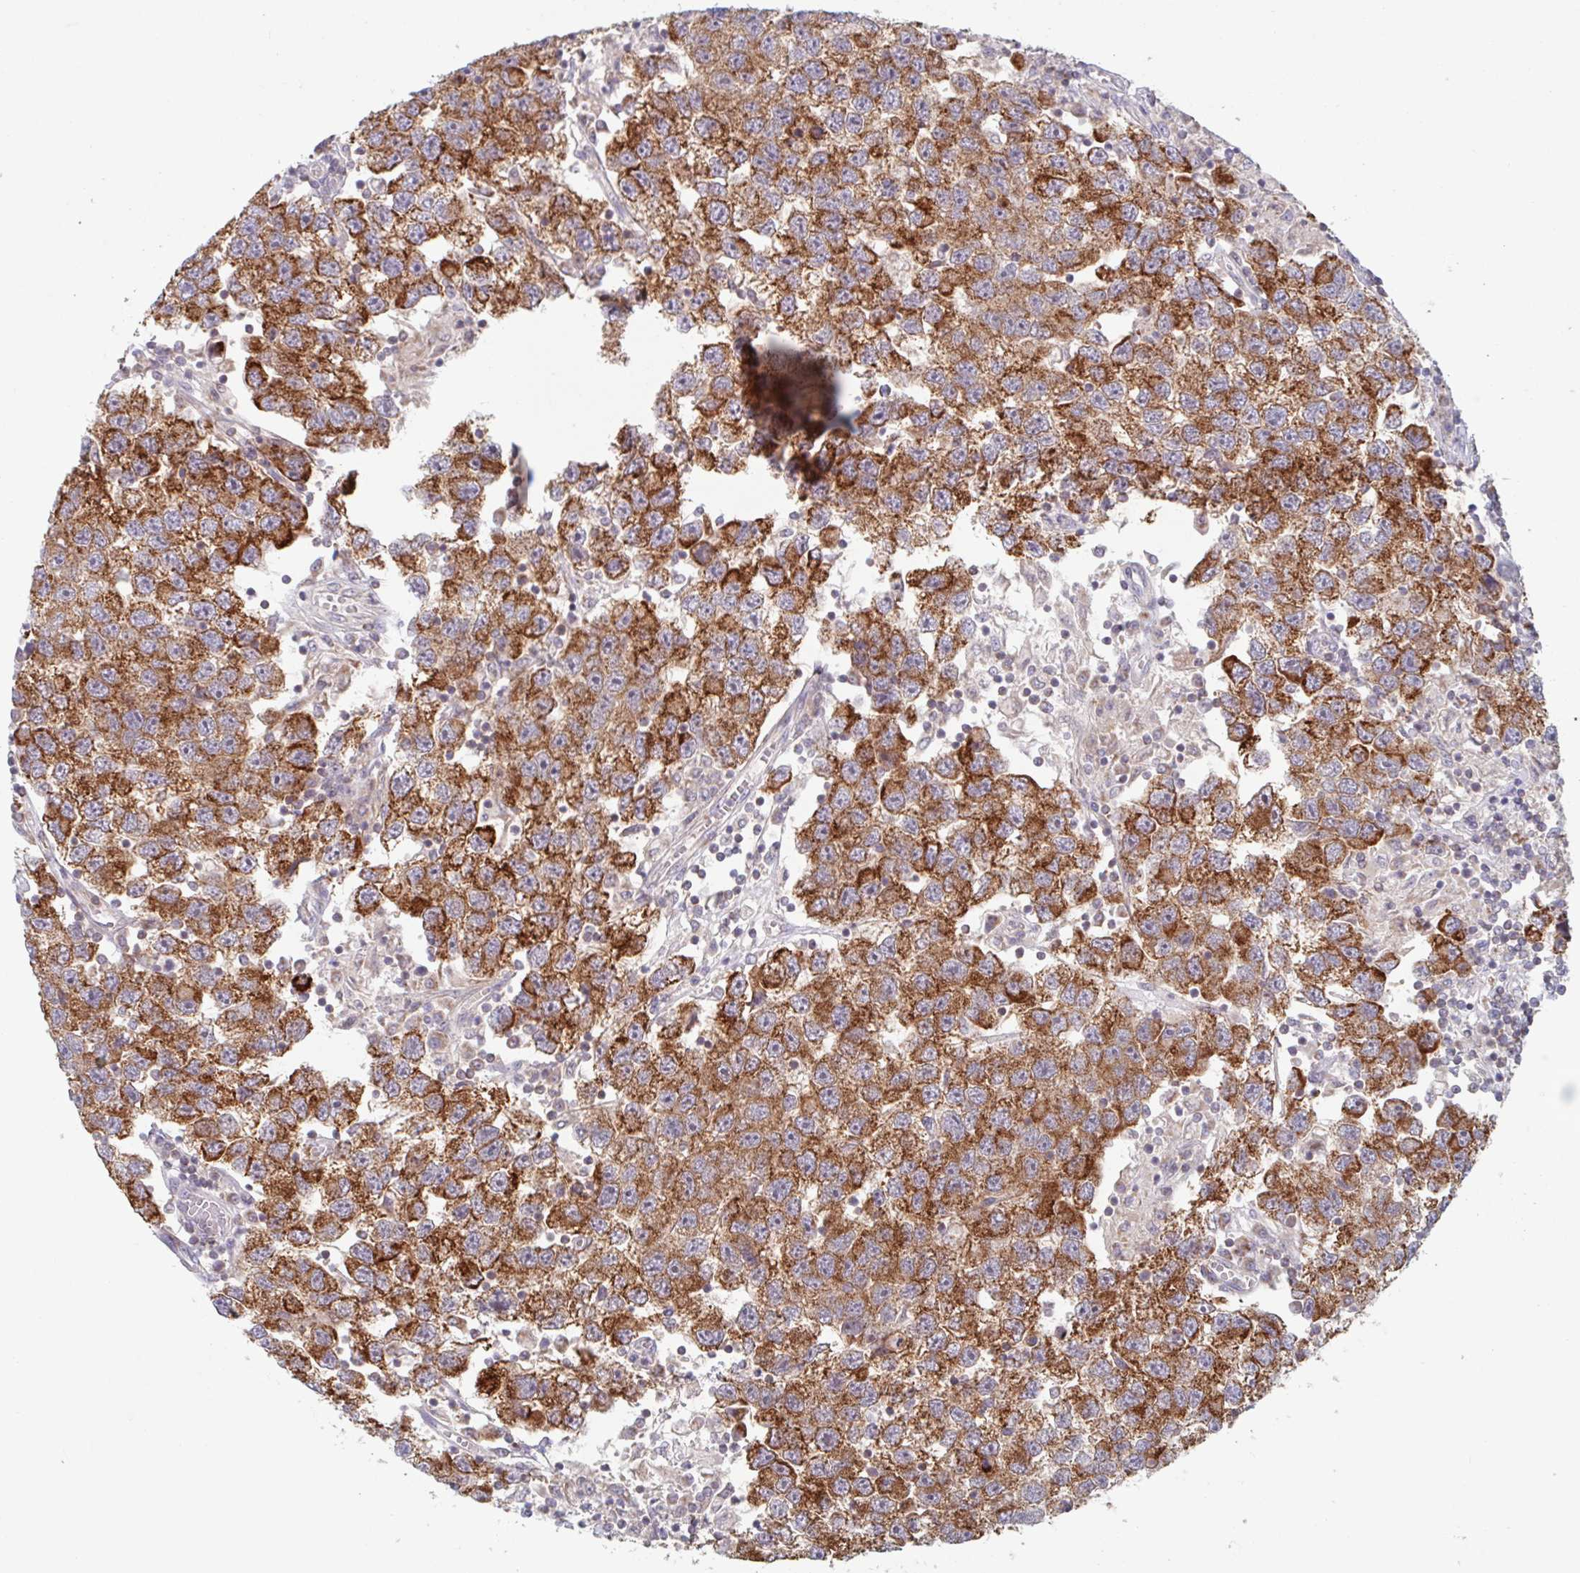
{"staining": {"intensity": "strong", "quantity": ">75%", "location": "cytoplasmic/membranous"}, "tissue": "testis cancer", "cell_type": "Tumor cells", "image_type": "cancer", "snomed": [{"axis": "morphology", "description": "Seminoma, NOS"}, {"axis": "topography", "description": "Testis"}], "caption": "Protein analysis of testis cancer (seminoma) tissue displays strong cytoplasmic/membranous positivity in approximately >75% of tumor cells.", "gene": "SURF1", "patient": {"sex": "male", "age": 26}}